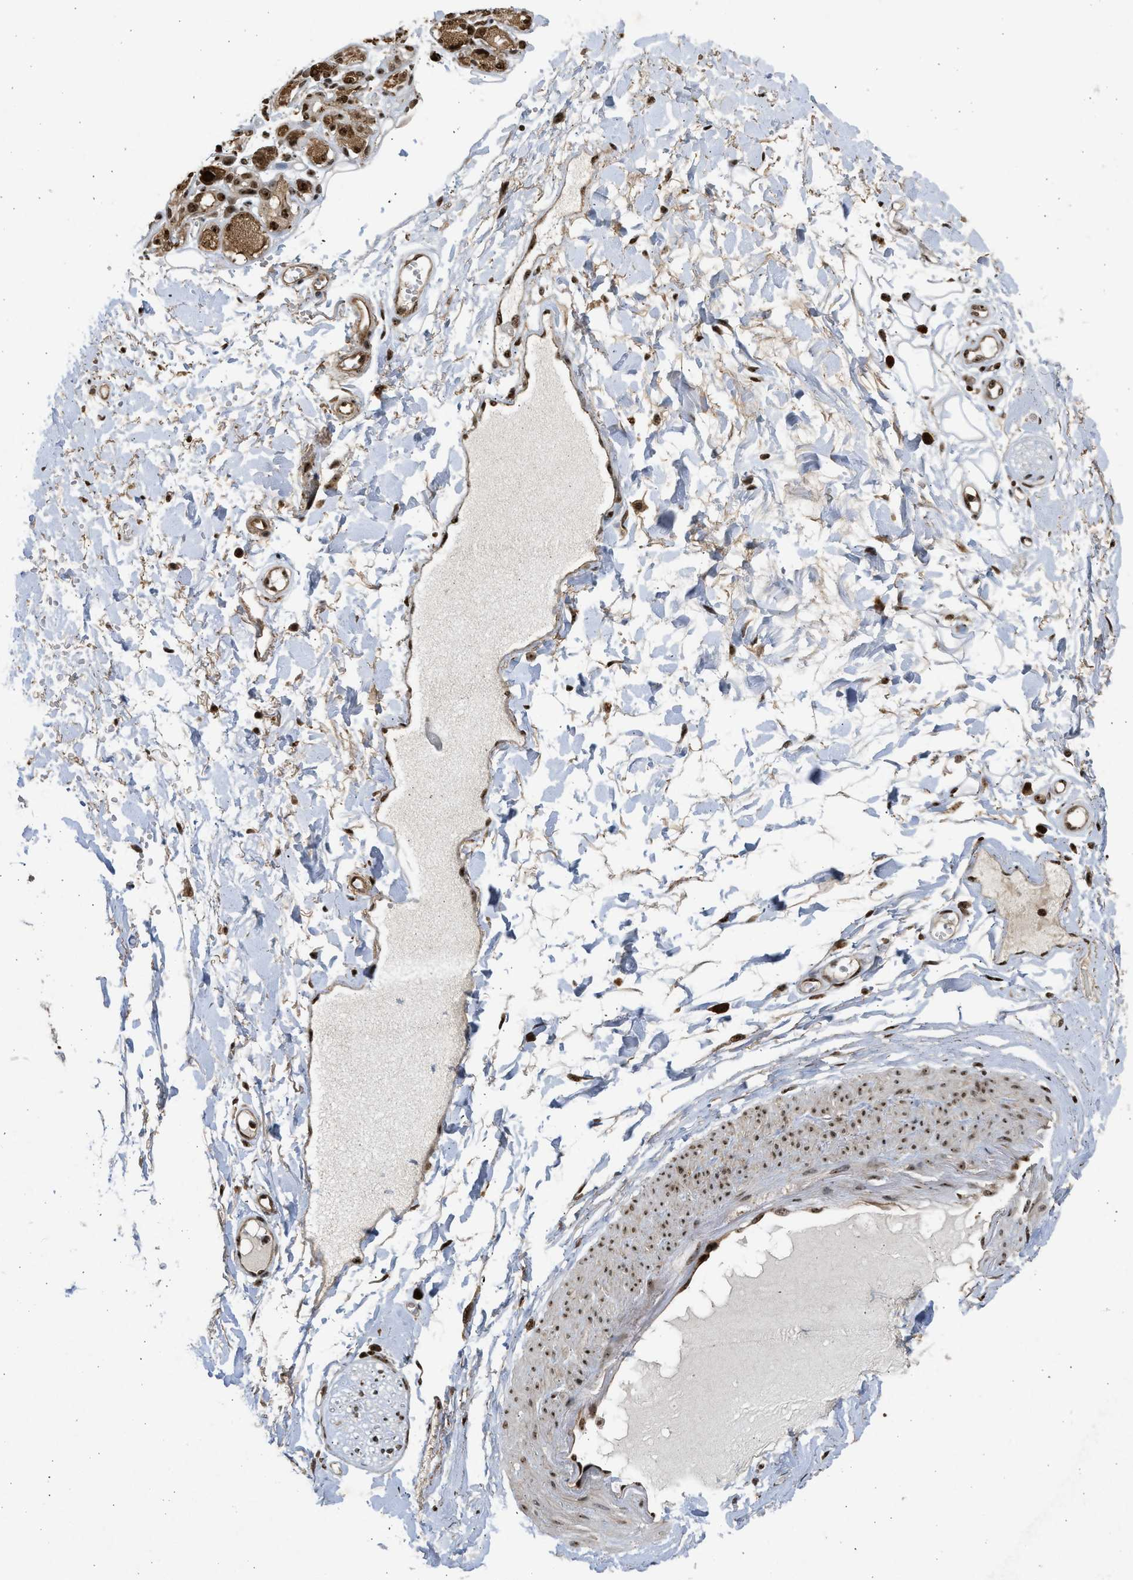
{"staining": {"intensity": "moderate", "quantity": ">75%", "location": "nuclear"}, "tissue": "adipose tissue", "cell_type": "Adipocytes", "image_type": "normal", "snomed": [{"axis": "morphology", "description": "Normal tissue, NOS"}, {"axis": "morphology", "description": "Inflammation, NOS"}, {"axis": "topography", "description": "Salivary gland"}, {"axis": "topography", "description": "Peripheral nerve tissue"}], "caption": "Adipose tissue stained for a protein exhibits moderate nuclear positivity in adipocytes.", "gene": "TFDP2", "patient": {"sex": "female", "age": 75}}